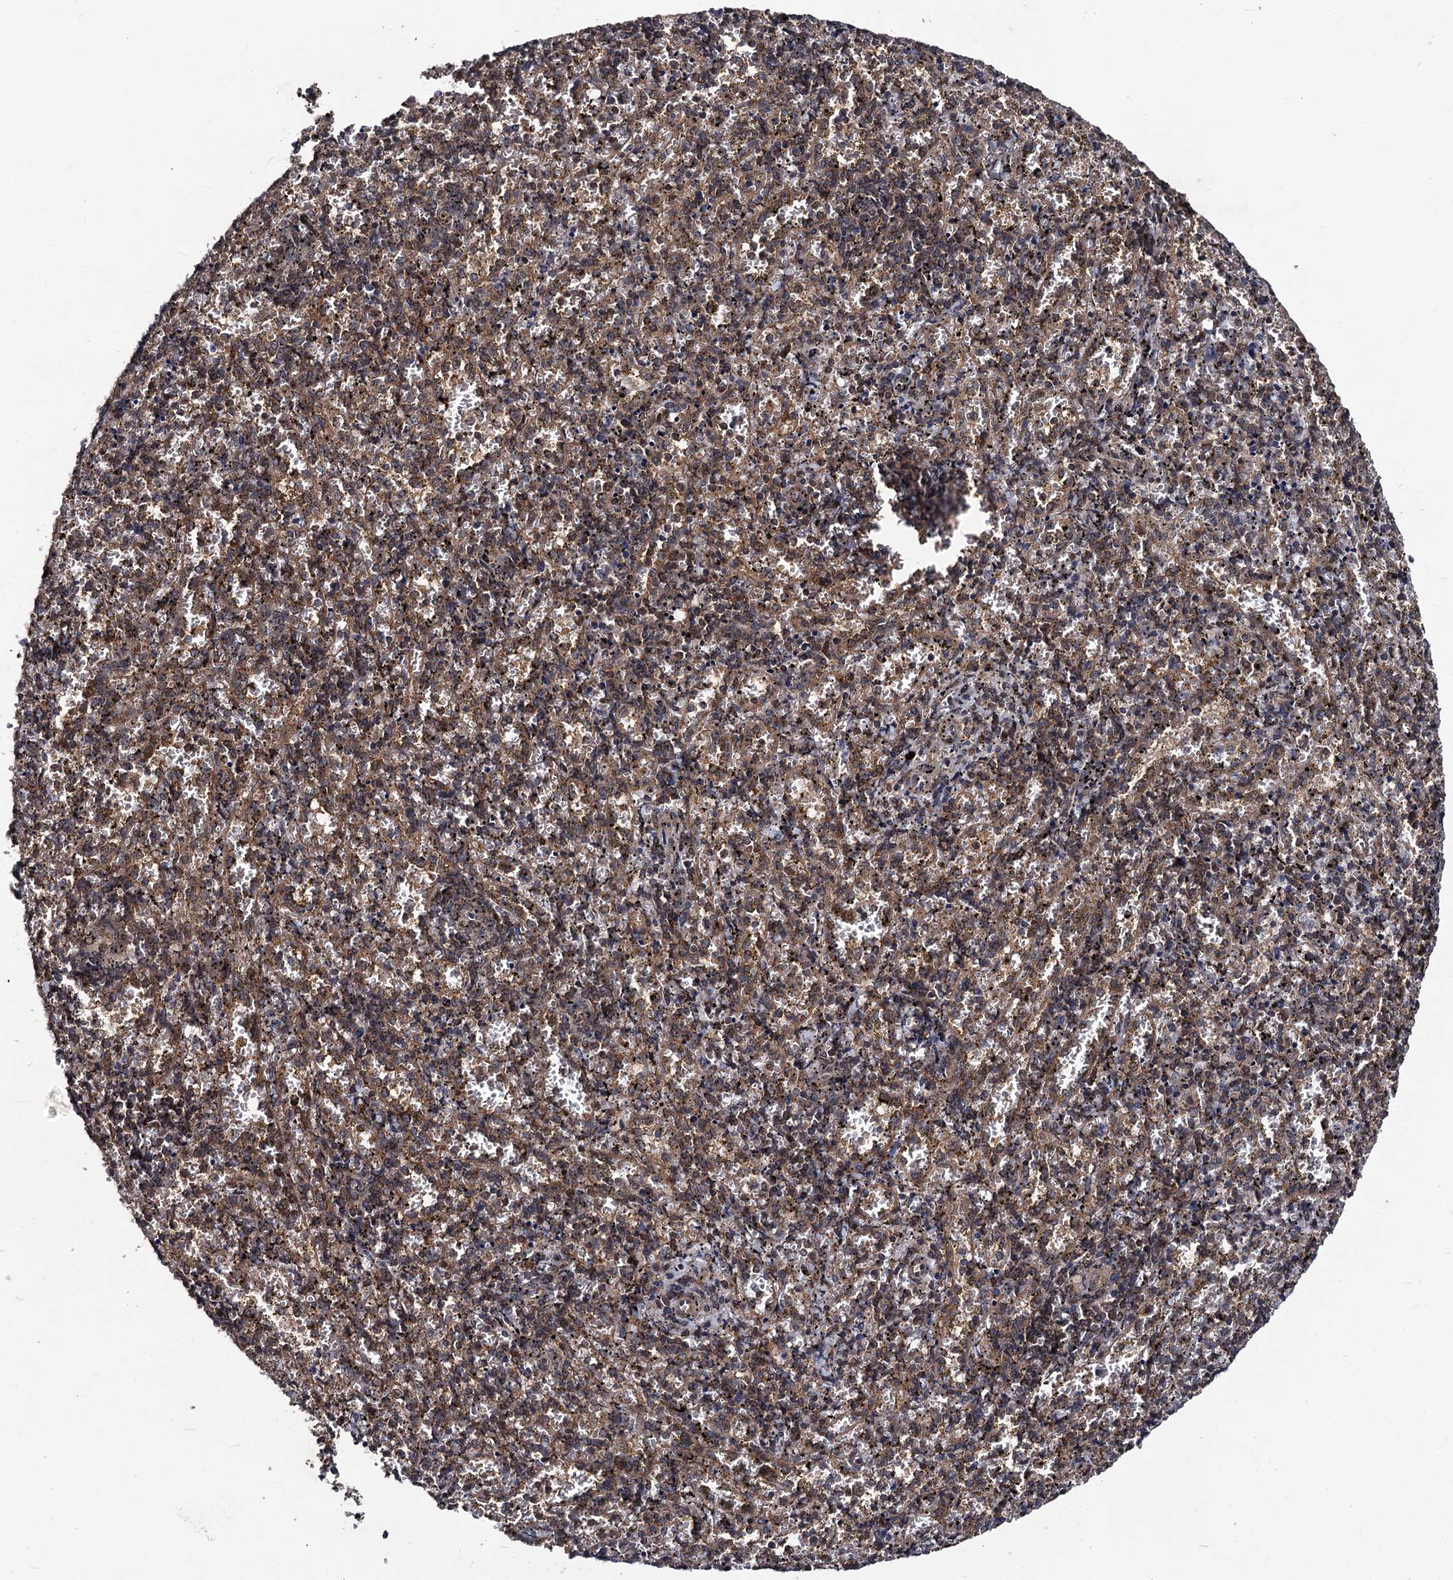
{"staining": {"intensity": "moderate", "quantity": "25%-75%", "location": "cytoplasmic/membranous"}, "tissue": "spleen", "cell_type": "Cells in red pulp", "image_type": "normal", "snomed": [{"axis": "morphology", "description": "Normal tissue, NOS"}, {"axis": "topography", "description": "Spleen"}], "caption": "Immunohistochemical staining of unremarkable spleen displays moderate cytoplasmic/membranous protein positivity in about 25%-75% of cells in red pulp.", "gene": "KXD1", "patient": {"sex": "male", "age": 11}}